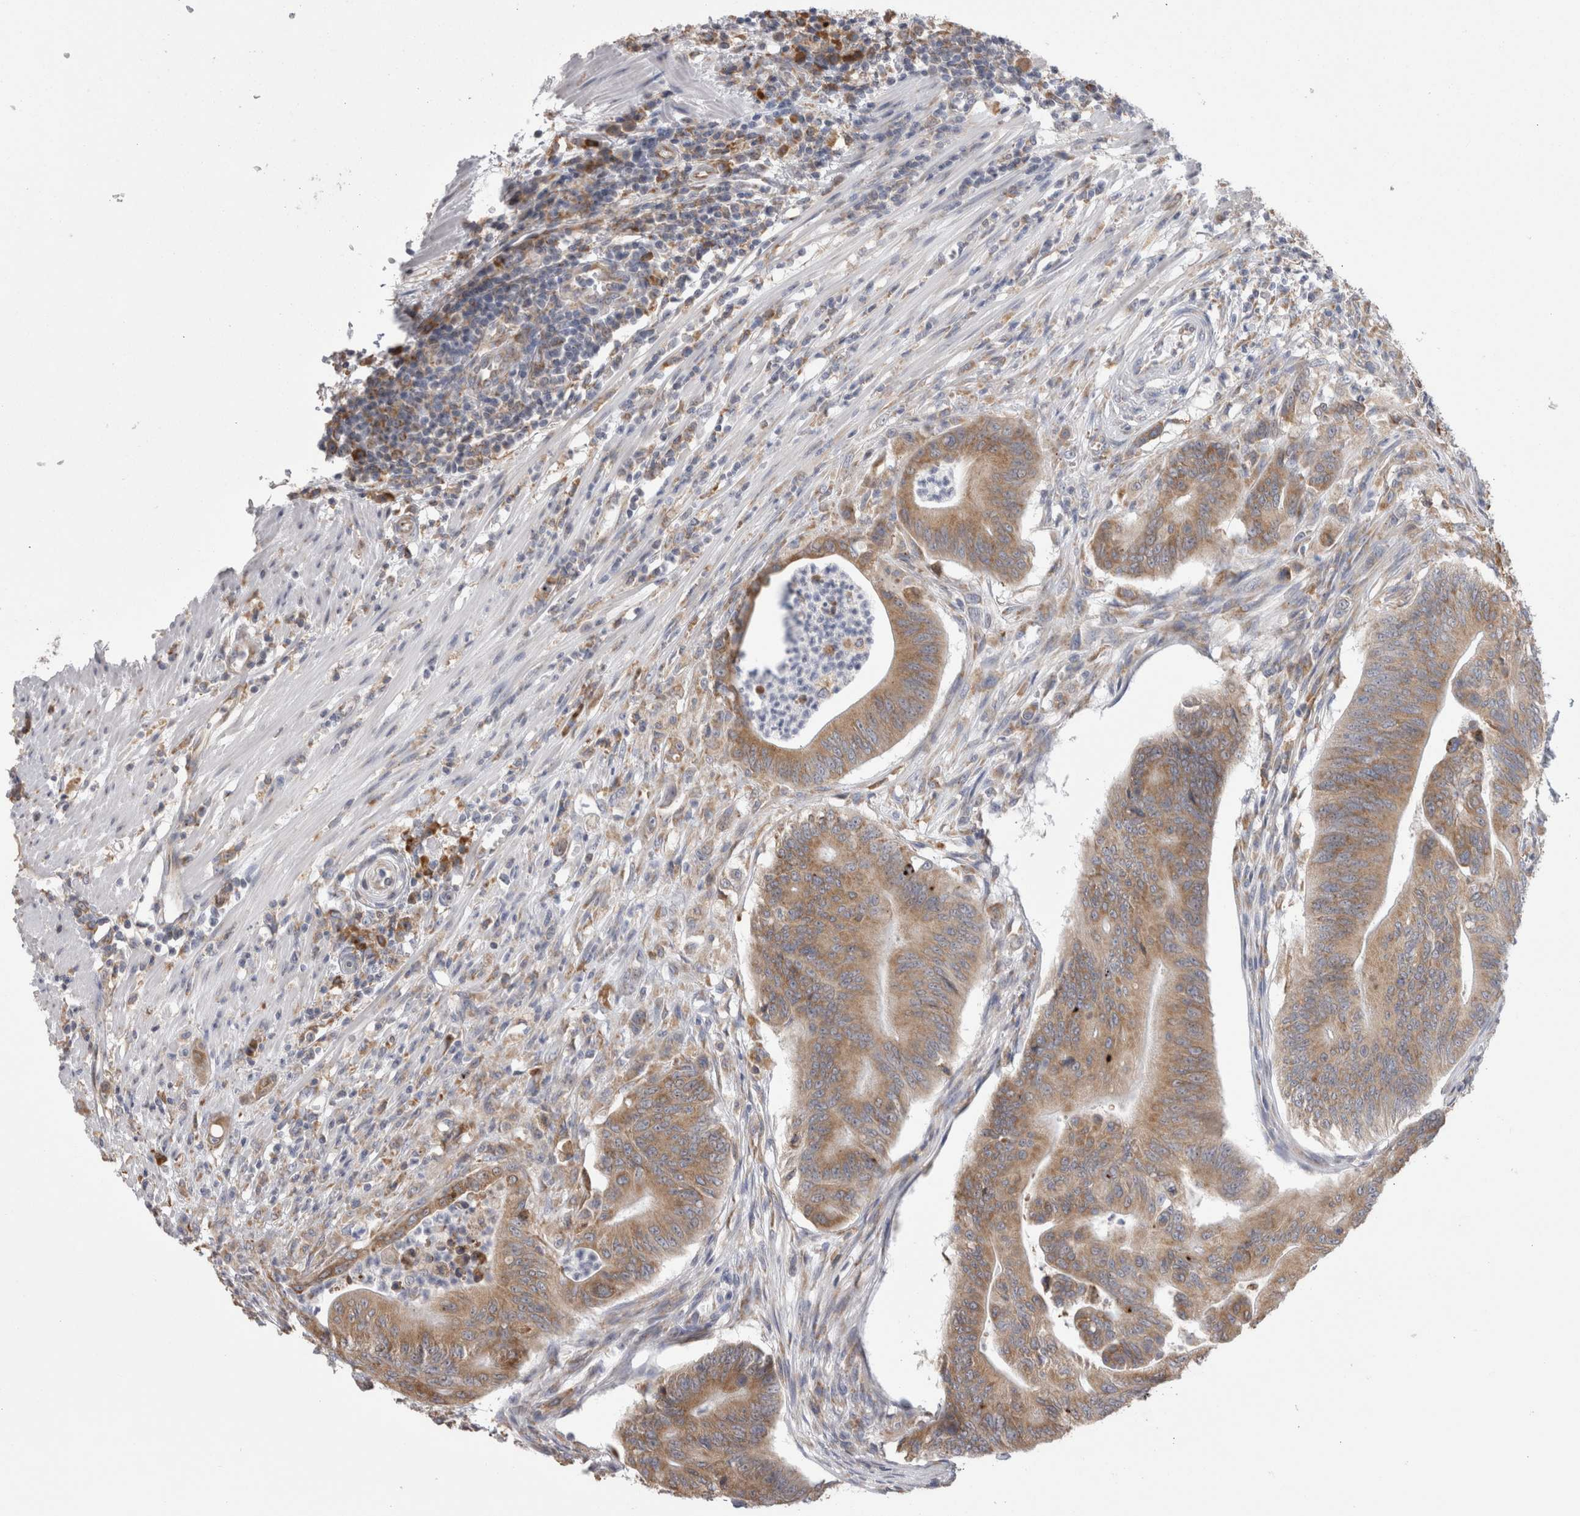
{"staining": {"intensity": "moderate", "quantity": ">75%", "location": "cytoplasmic/membranous"}, "tissue": "colorectal cancer", "cell_type": "Tumor cells", "image_type": "cancer", "snomed": [{"axis": "morphology", "description": "Adenoma, NOS"}, {"axis": "morphology", "description": "Adenocarcinoma, NOS"}, {"axis": "topography", "description": "Colon"}], "caption": "Colorectal cancer (adenoma) tissue demonstrates moderate cytoplasmic/membranous staining in approximately >75% of tumor cells The protein is stained brown, and the nuclei are stained in blue (DAB IHC with brightfield microscopy, high magnification).", "gene": "ZNF341", "patient": {"sex": "male", "age": 79}}